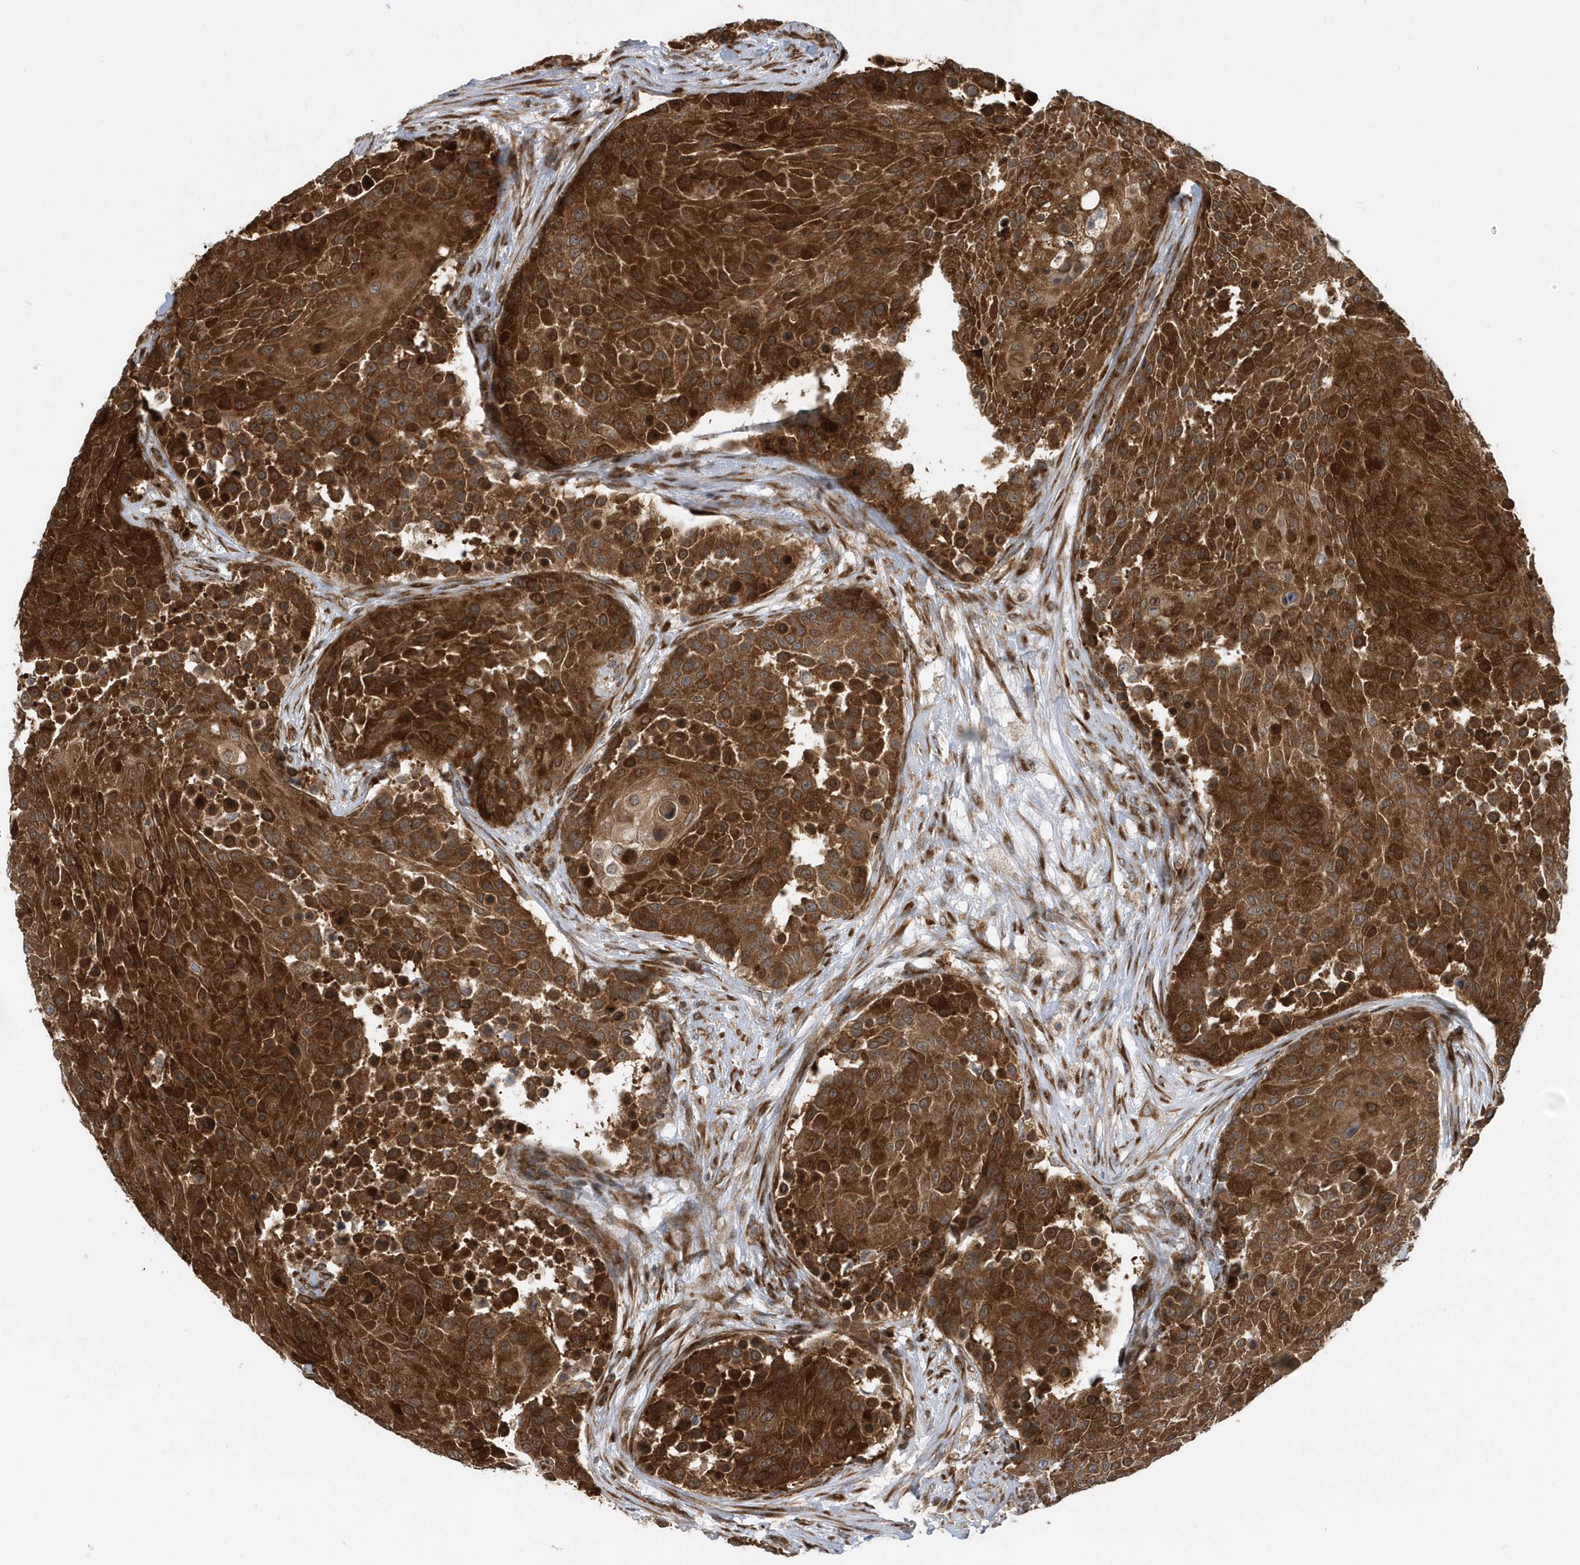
{"staining": {"intensity": "strong", "quantity": ">75%", "location": "cytoplasmic/membranous,nuclear"}, "tissue": "urothelial cancer", "cell_type": "Tumor cells", "image_type": "cancer", "snomed": [{"axis": "morphology", "description": "Urothelial carcinoma, High grade"}, {"axis": "topography", "description": "Urinary bladder"}], "caption": "High-grade urothelial carcinoma tissue demonstrates strong cytoplasmic/membranous and nuclear expression in about >75% of tumor cells Immunohistochemistry (ihc) stains the protein of interest in brown and the nuclei are stained blue.", "gene": "PHF1", "patient": {"sex": "female", "age": 63}}